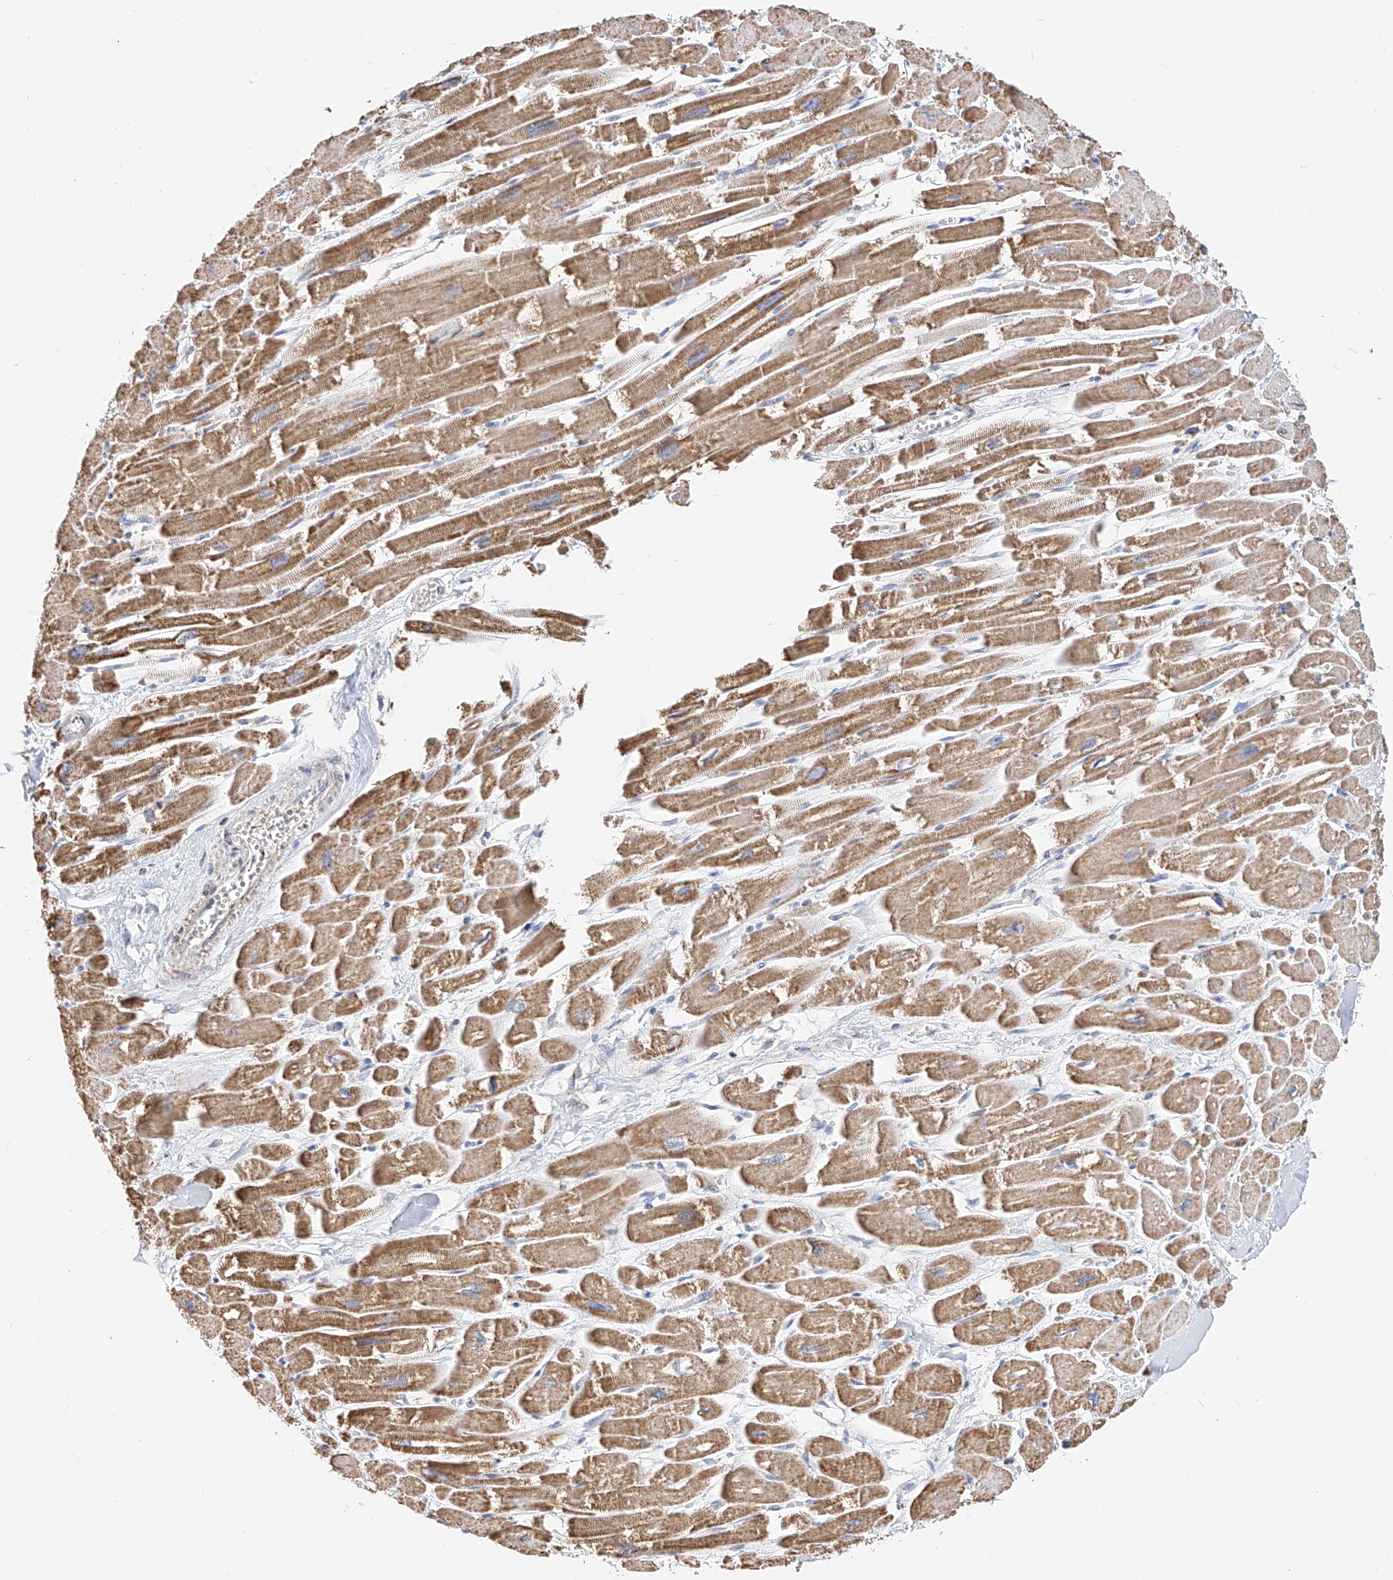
{"staining": {"intensity": "moderate", "quantity": ">75%", "location": "cytoplasmic/membranous"}, "tissue": "heart muscle", "cell_type": "Cardiomyocytes", "image_type": "normal", "snomed": [{"axis": "morphology", "description": "Normal tissue, NOS"}, {"axis": "topography", "description": "Heart"}], "caption": "Heart muscle stained for a protein displays moderate cytoplasmic/membranous positivity in cardiomyocytes. (Brightfield microscopy of DAB IHC at high magnification).", "gene": "NALCN", "patient": {"sex": "male", "age": 54}}